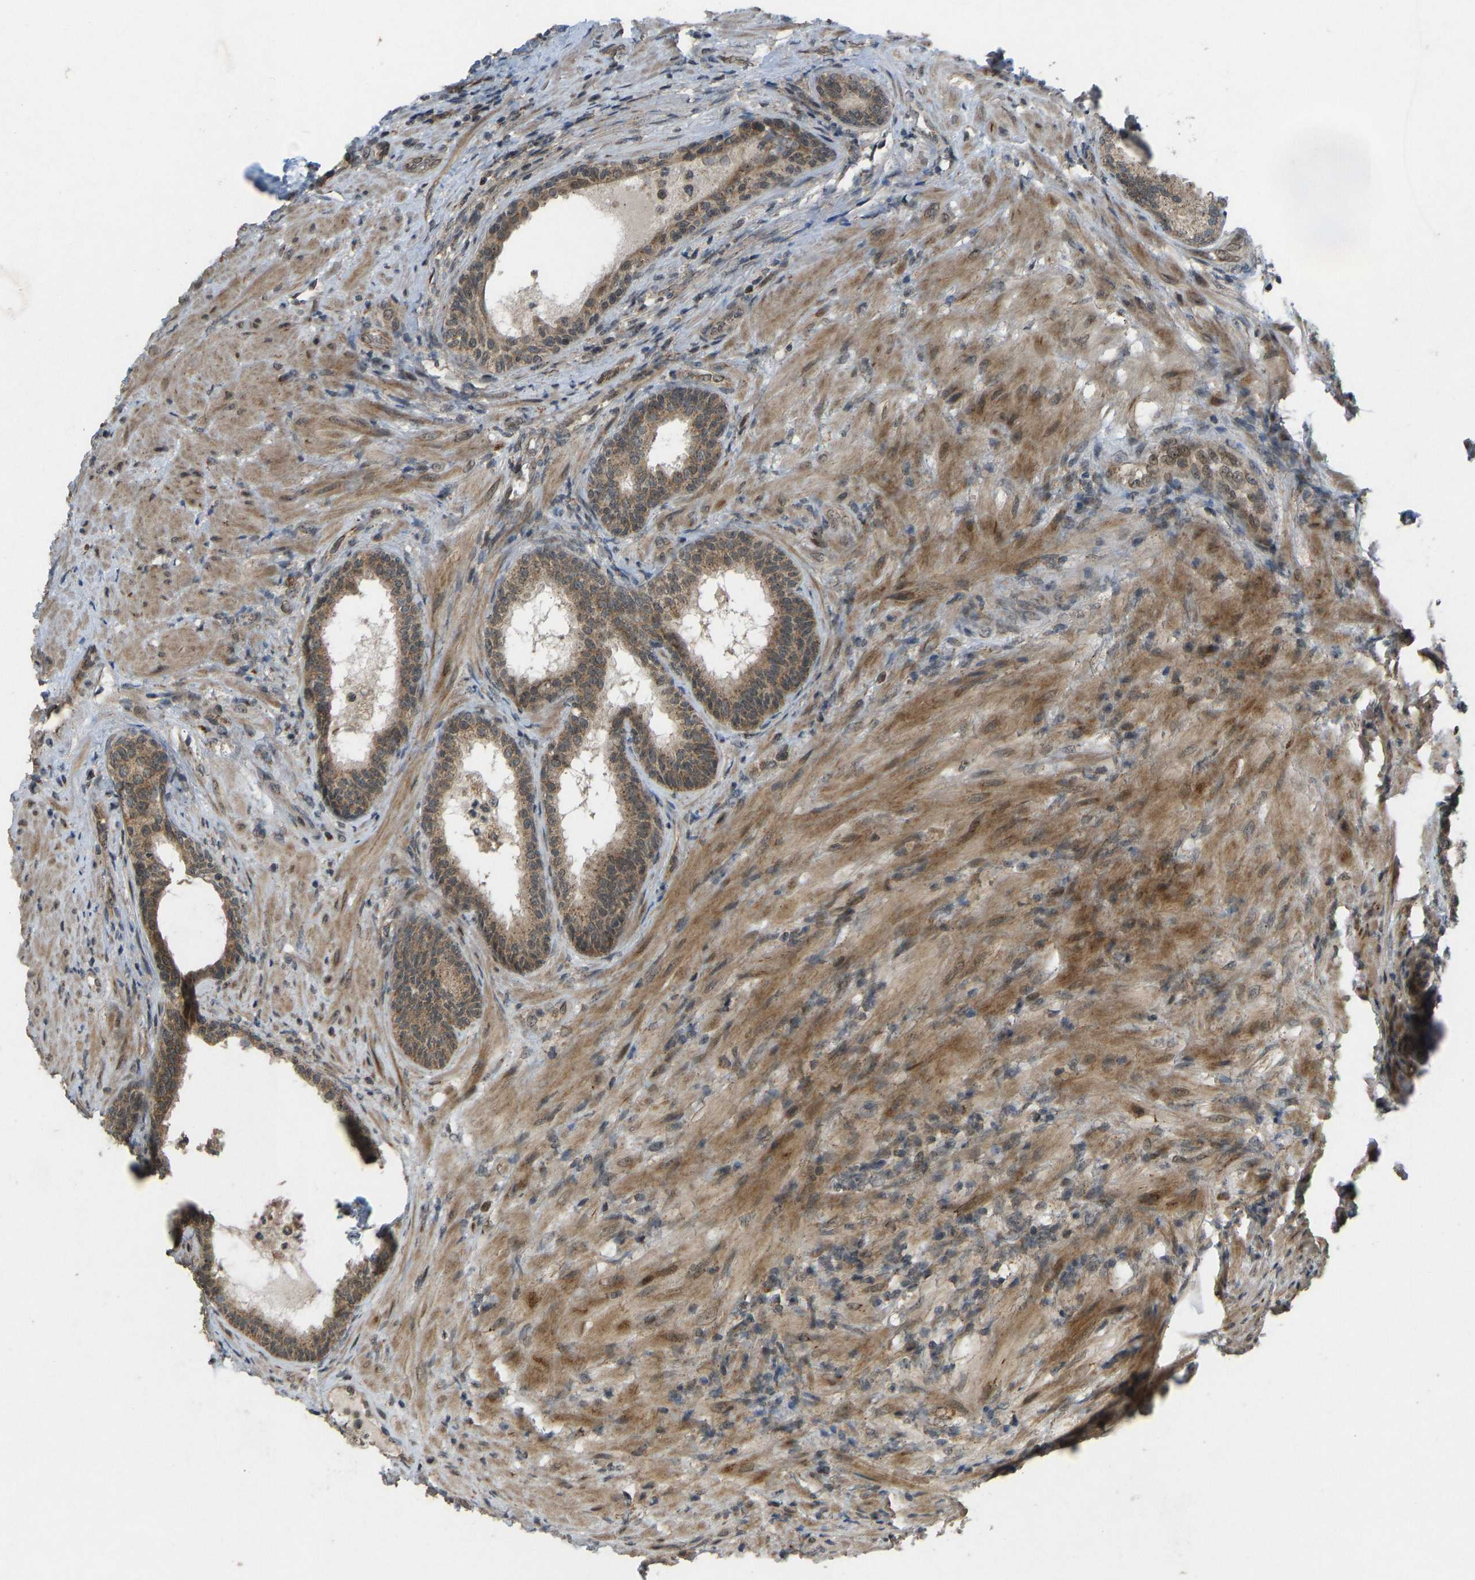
{"staining": {"intensity": "moderate", "quantity": ">75%", "location": "cytoplasmic/membranous"}, "tissue": "prostate", "cell_type": "Glandular cells", "image_type": "normal", "snomed": [{"axis": "morphology", "description": "Normal tissue, NOS"}, {"axis": "topography", "description": "Prostate"}], "caption": "Brown immunohistochemical staining in normal prostate exhibits moderate cytoplasmic/membranous positivity in about >75% of glandular cells. The staining is performed using DAB brown chromogen to label protein expression. The nuclei are counter-stained blue using hematoxylin.", "gene": "ACADS", "patient": {"sex": "male", "age": 76}}